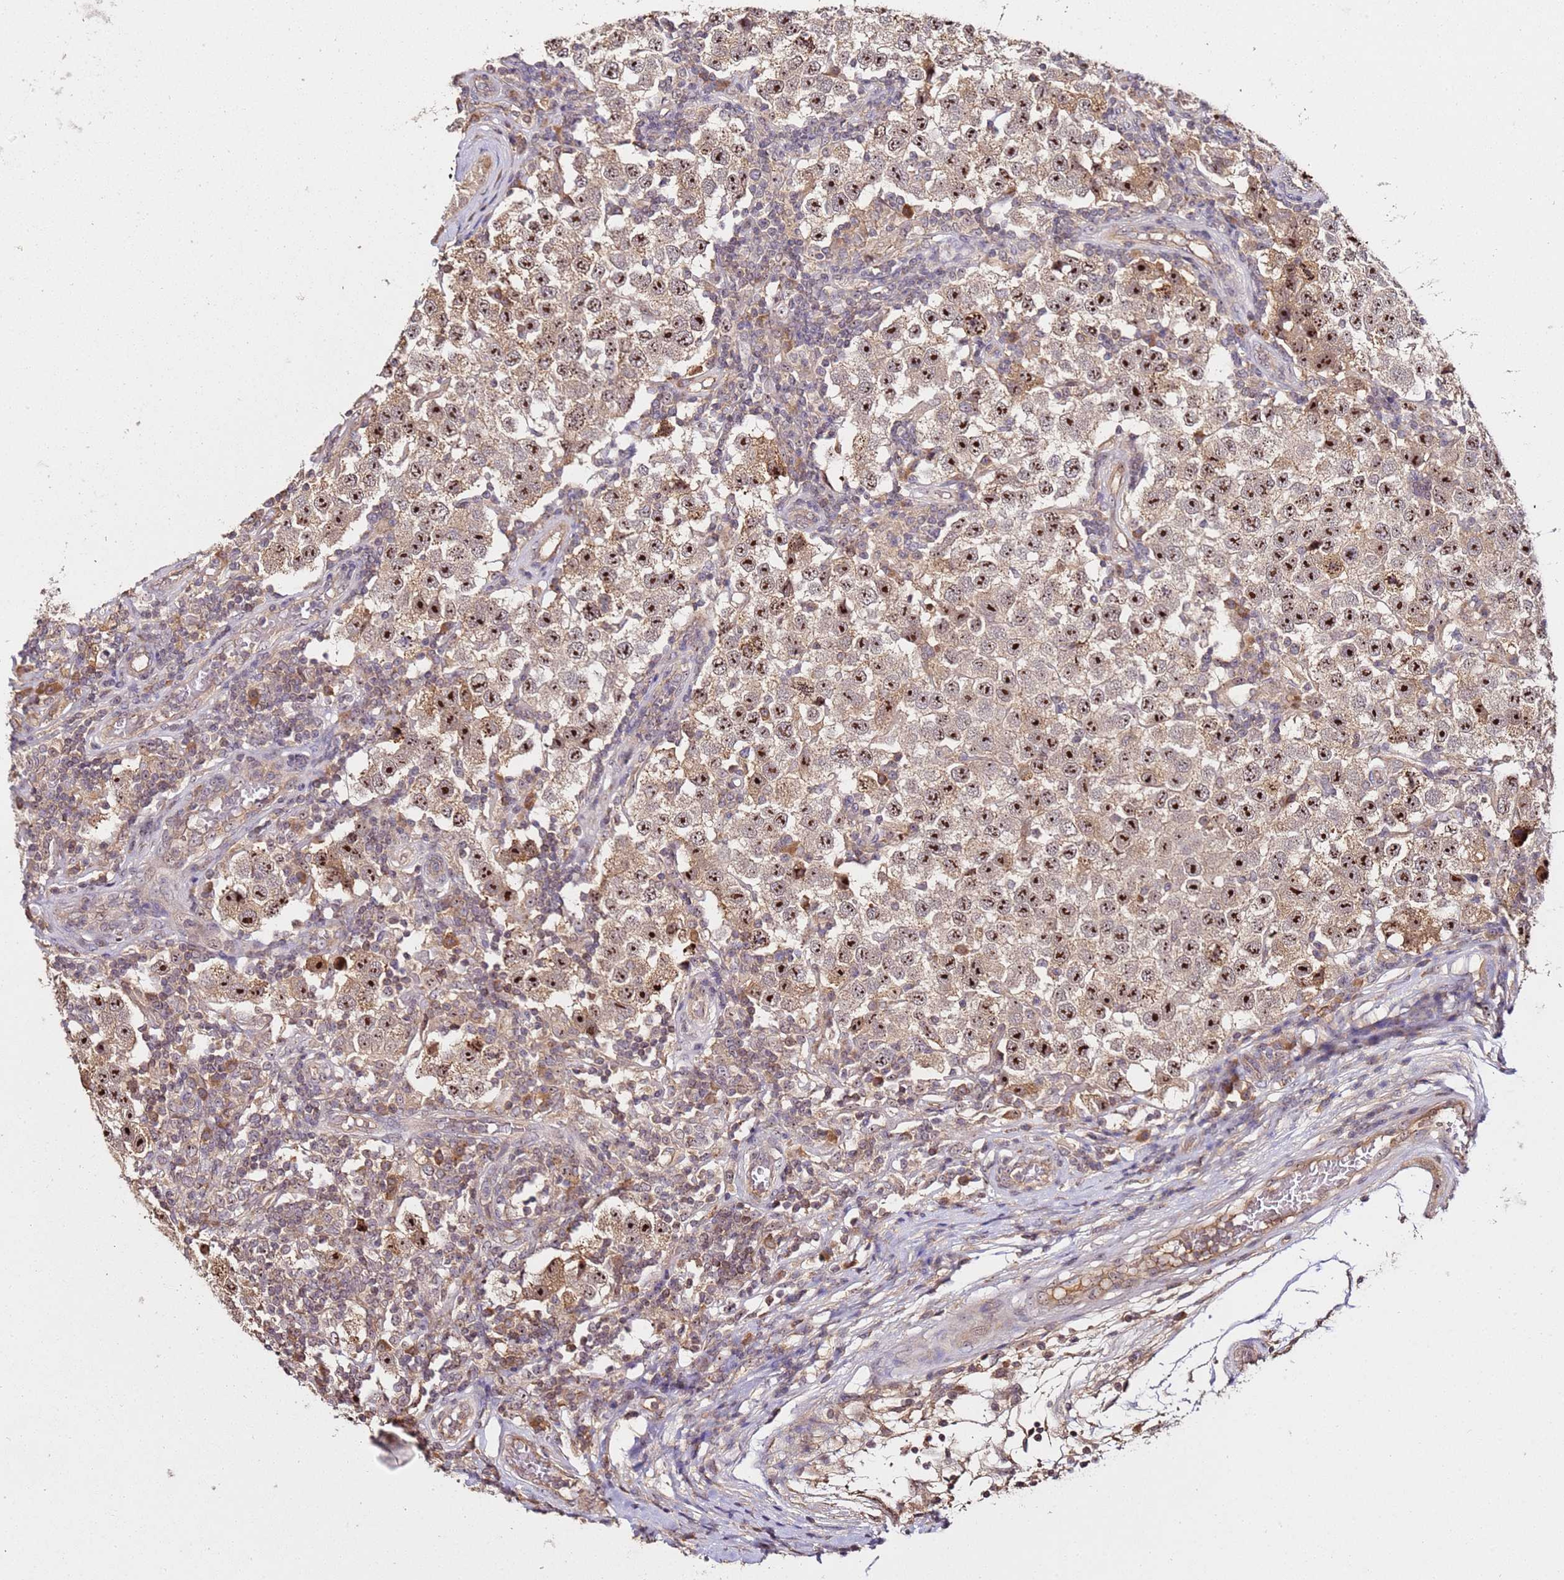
{"staining": {"intensity": "moderate", "quantity": ">75%", "location": "cytoplasmic/membranous,nuclear"}, "tissue": "testis cancer", "cell_type": "Tumor cells", "image_type": "cancer", "snomed": [{"axis": "morphology", "description": "Seminoma, NOS"}, {"axis": "topography", "description": "Testis"}], "caption": "This is a micrograph of immunohistochemistry staining of seminoma (testis), which shows moderate expression in the cytoplasmic/membranous and nuclear of tumor cells.", "gene": "DDX27", "patient": {"sex": "male", "age": 34}}